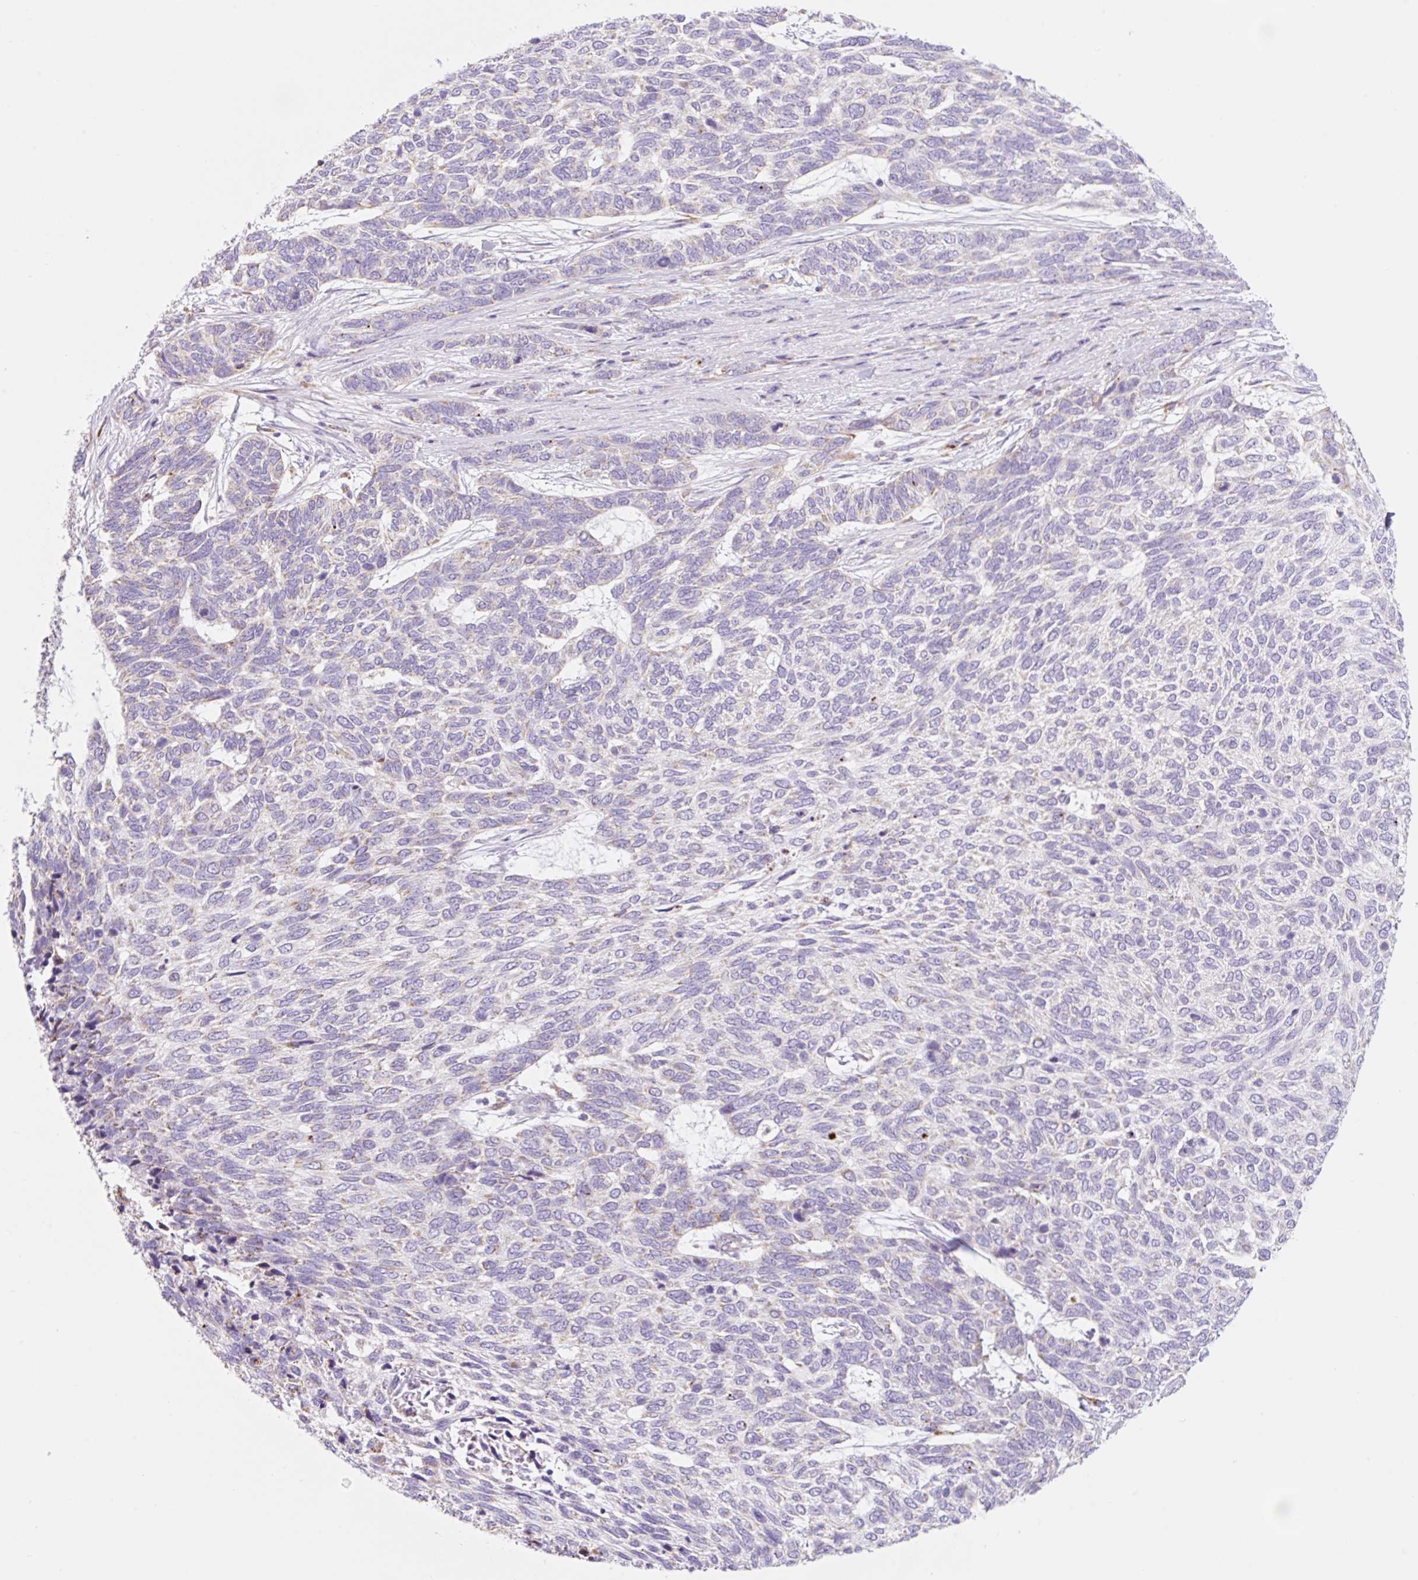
{"staining": {"intensity": "negative", "quantity": "none", "location": "none"}, "tissue": "skin cancer", "cell_type": "Tumor cells", "image_type": "cancer", "snomed": [{"axis": "morphology", "description": "Basal cell carcinoma"}, {"axis": "topography", "description": "Skin"}], "caption": "Tumor cells are negative for brown protein staining in skin basal cell carcinoma.", "gene": "CLEC3A", "patient": {"sex": "female", "age": 65}}